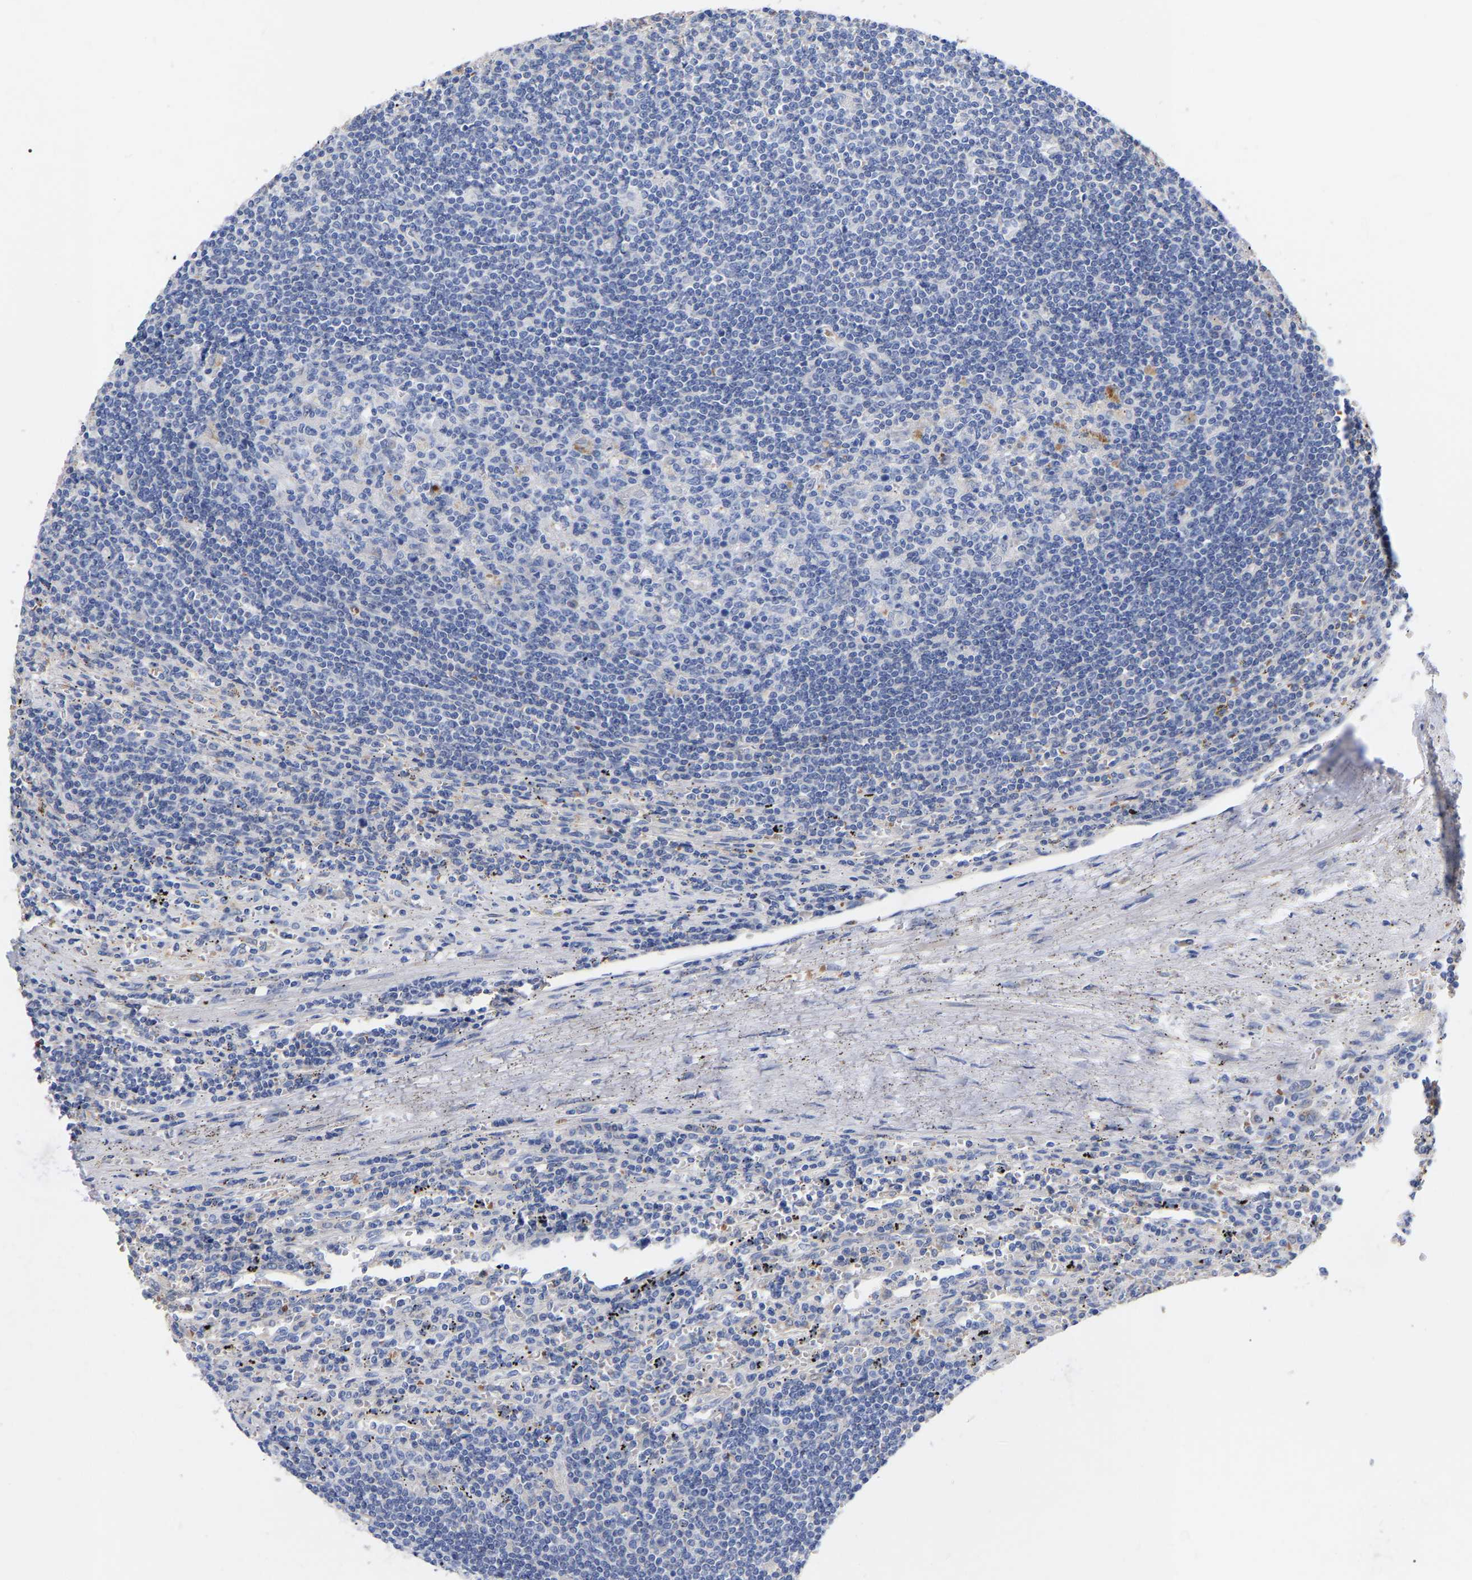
{"staining": {"intensity": "negative", "quantity": "none", "location": "none"}, "tissue": "lymphoma", "cell_type": "Tumor cells", "image_type": "cancer", "snomed": [{"axis": "morphology", "description": "Malignant lymphoma, non-Hodgkin's type, Low grade"}, {"axis": "topography", "description": "Spleen"}], "caption": "Tumor cells are negative for protein expression in human lymphoma. The staining is performed using DAB brown chromogen with nuclei counter-stained in using hematoxylin.", "gene": "GDF3", "patient": {"sex": "male", "age": 76}}